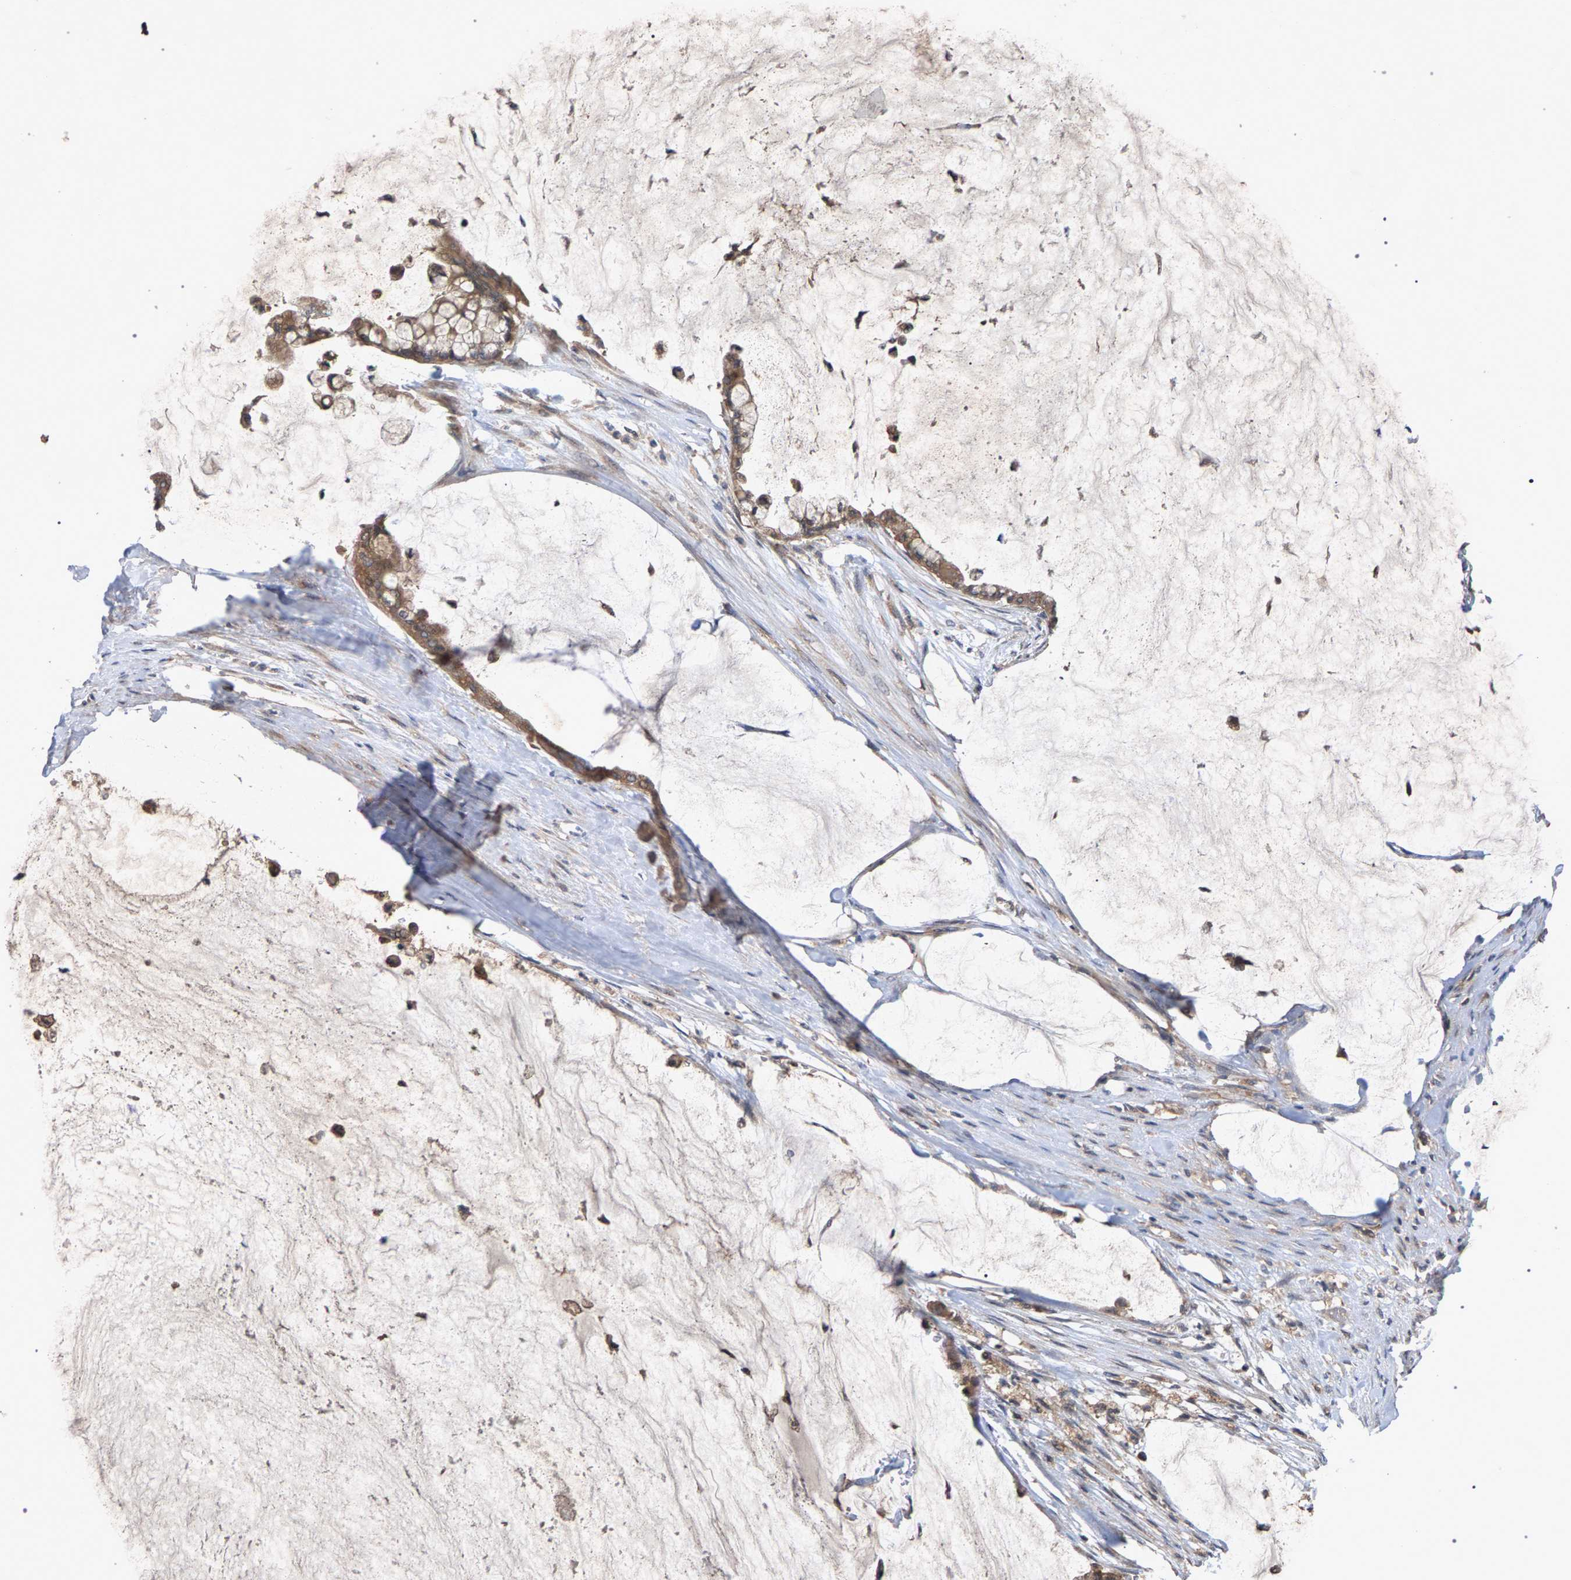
{"staining": {"intensity": "moderate", "quantity": ">75%", "location": "cytoplasmic/membranous"}, "tissue": "pancreatic cancer", "cell_type": "Tumor cells", "image_type": "cancer", "snomed": [{"axis": "morphology", "description": "Adenocarcinoma, NOS"}, {"axis": "topography", "description": "Pancreas"}], "caption": "Moderate cytoplasmic/membranous expression is seen in about >75% of tumor cells in pancreatic cancer (adenocarcinoma).", "gene": "SLC4A4", "patient": {"sex": "male", "age": 41}}